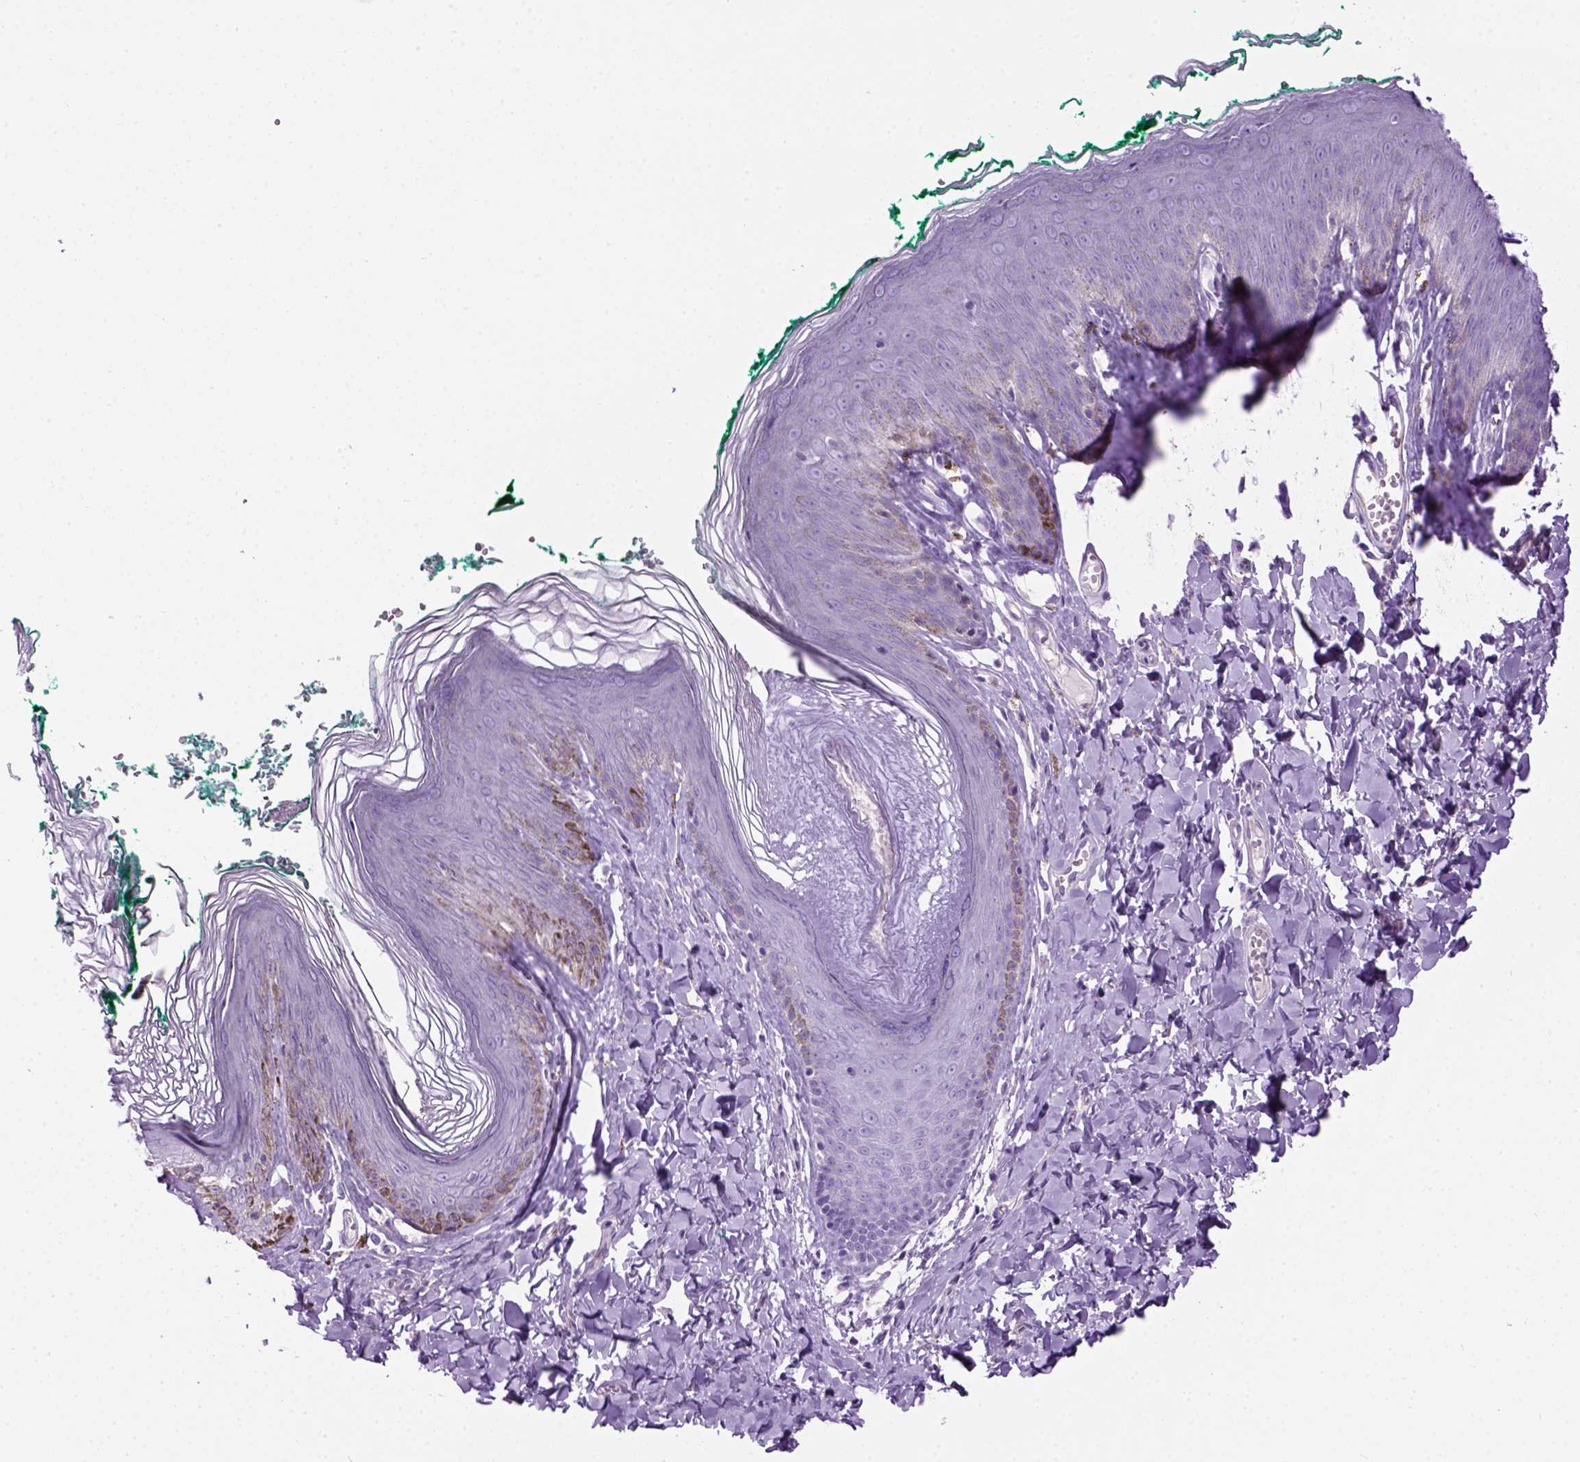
{"staining": {"intensity": "negative", "quantity": "none", "location": "none"}, "tissue": "skin", "cell_type": "Epidermal cells", "image_type": "normal", "snomed": [{"axis": "morphology", "description": "Normal tissue, NOS"}, {"axis": "topography", "description": "Vulva"}, {"axis": "topography", "description": "Peripheral nerve tissue"}], "caption": "Epidermal cells are negative for protein expression in benign human skin. The staining was performed using DAB to visualize the protein expression in brown, while the nuclei were stained in blue with hematoxylin (Magnification: 20x).", "gene": "GABRB2", "patient": {"sex": "female", "age": 66}}